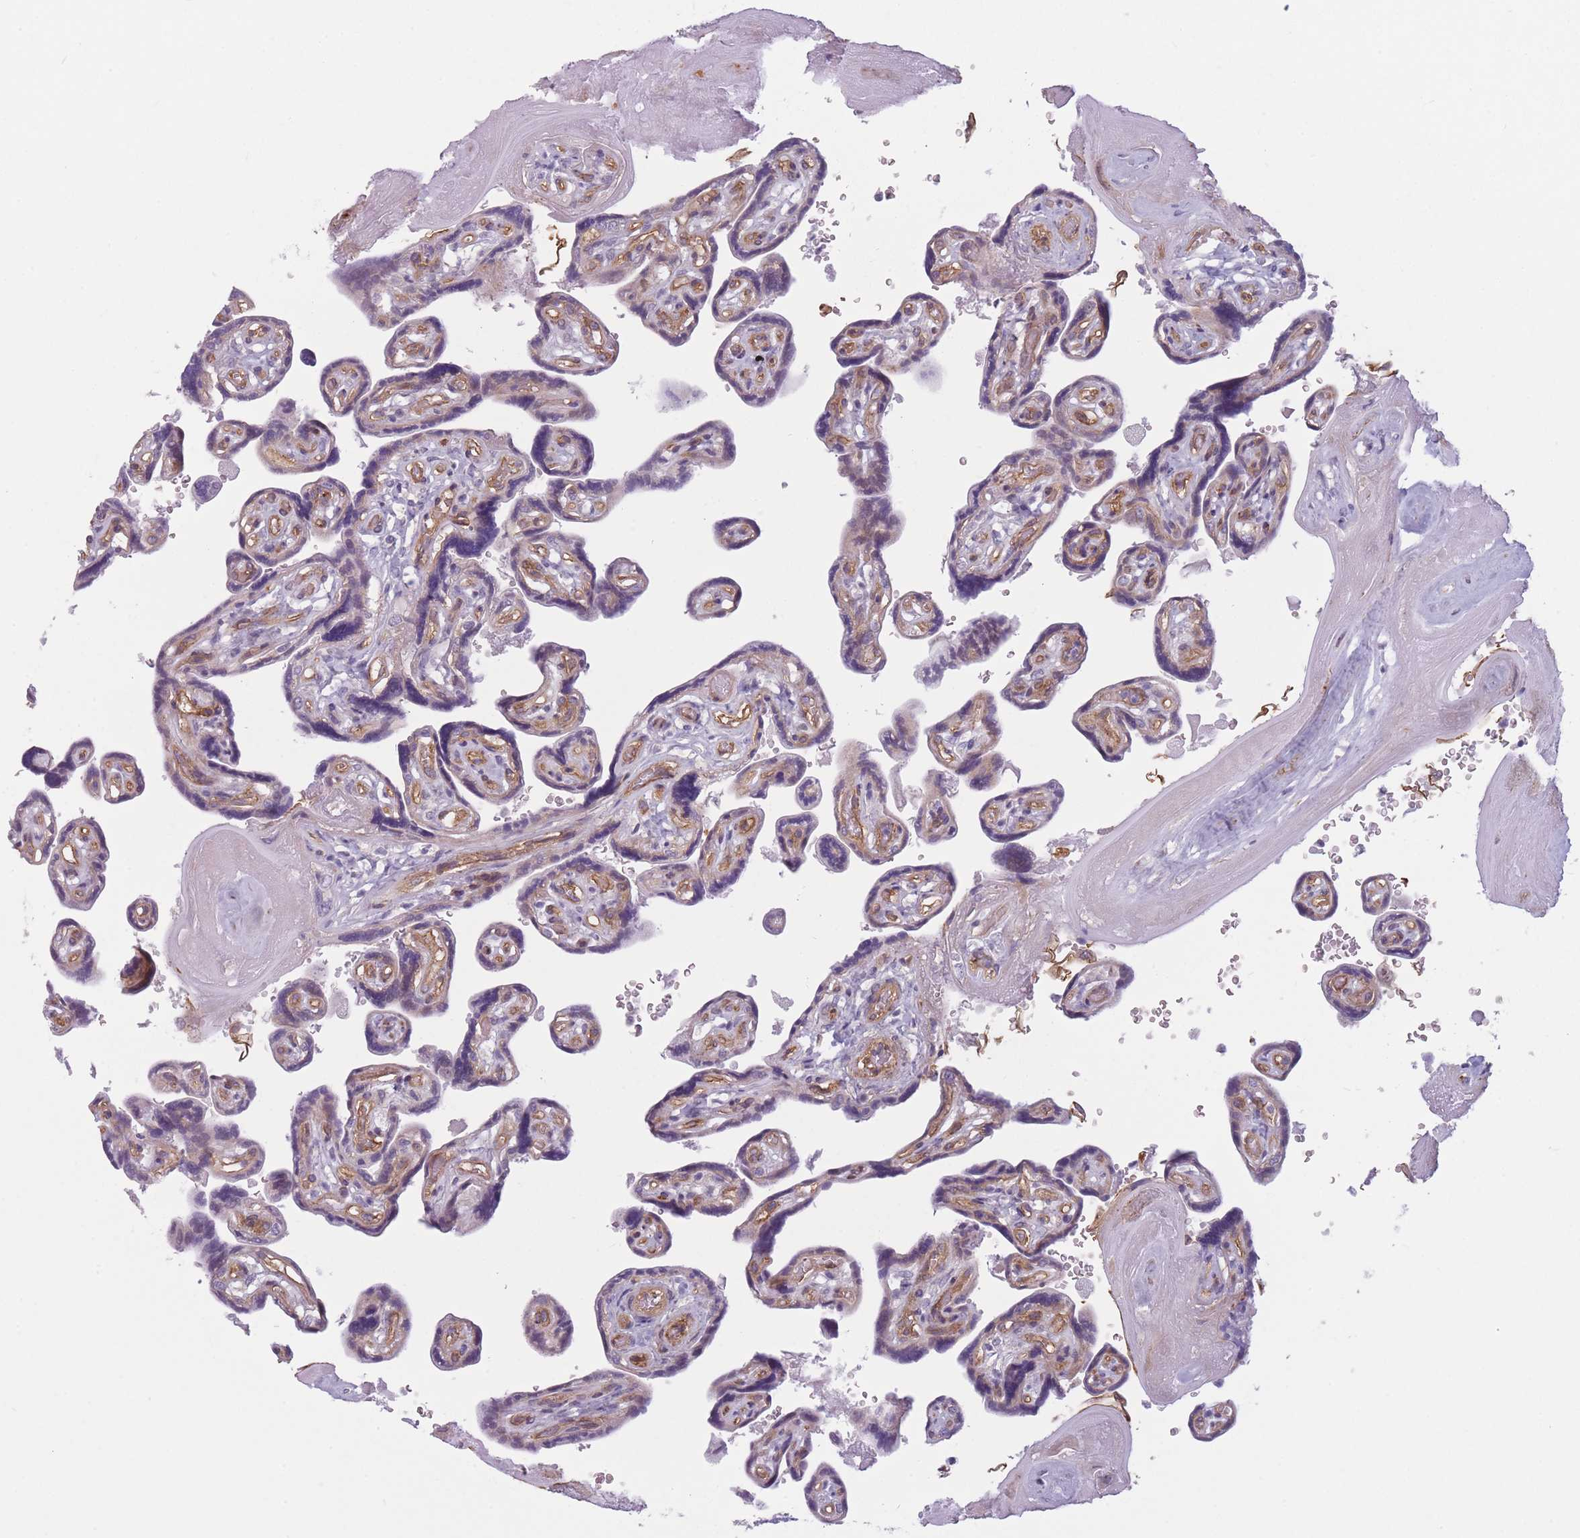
{"staining": {"intensity": "negative", "quantity": "none", "location": "none"}, "tissue": "placenta", "cell_type": "Decidual cells", "image_type": "normal", "snomed": [{"axis": "morphology", "description": "Normal tissue, NOS"}, {"axis": "topography", "description": "Placenta"}], "caption": "A micrograph of placenta stained for a protein reveals no brown staining in decidual cells.", "gene": "SLC7A6", "patient": {"sex": "female", "age": 32}}